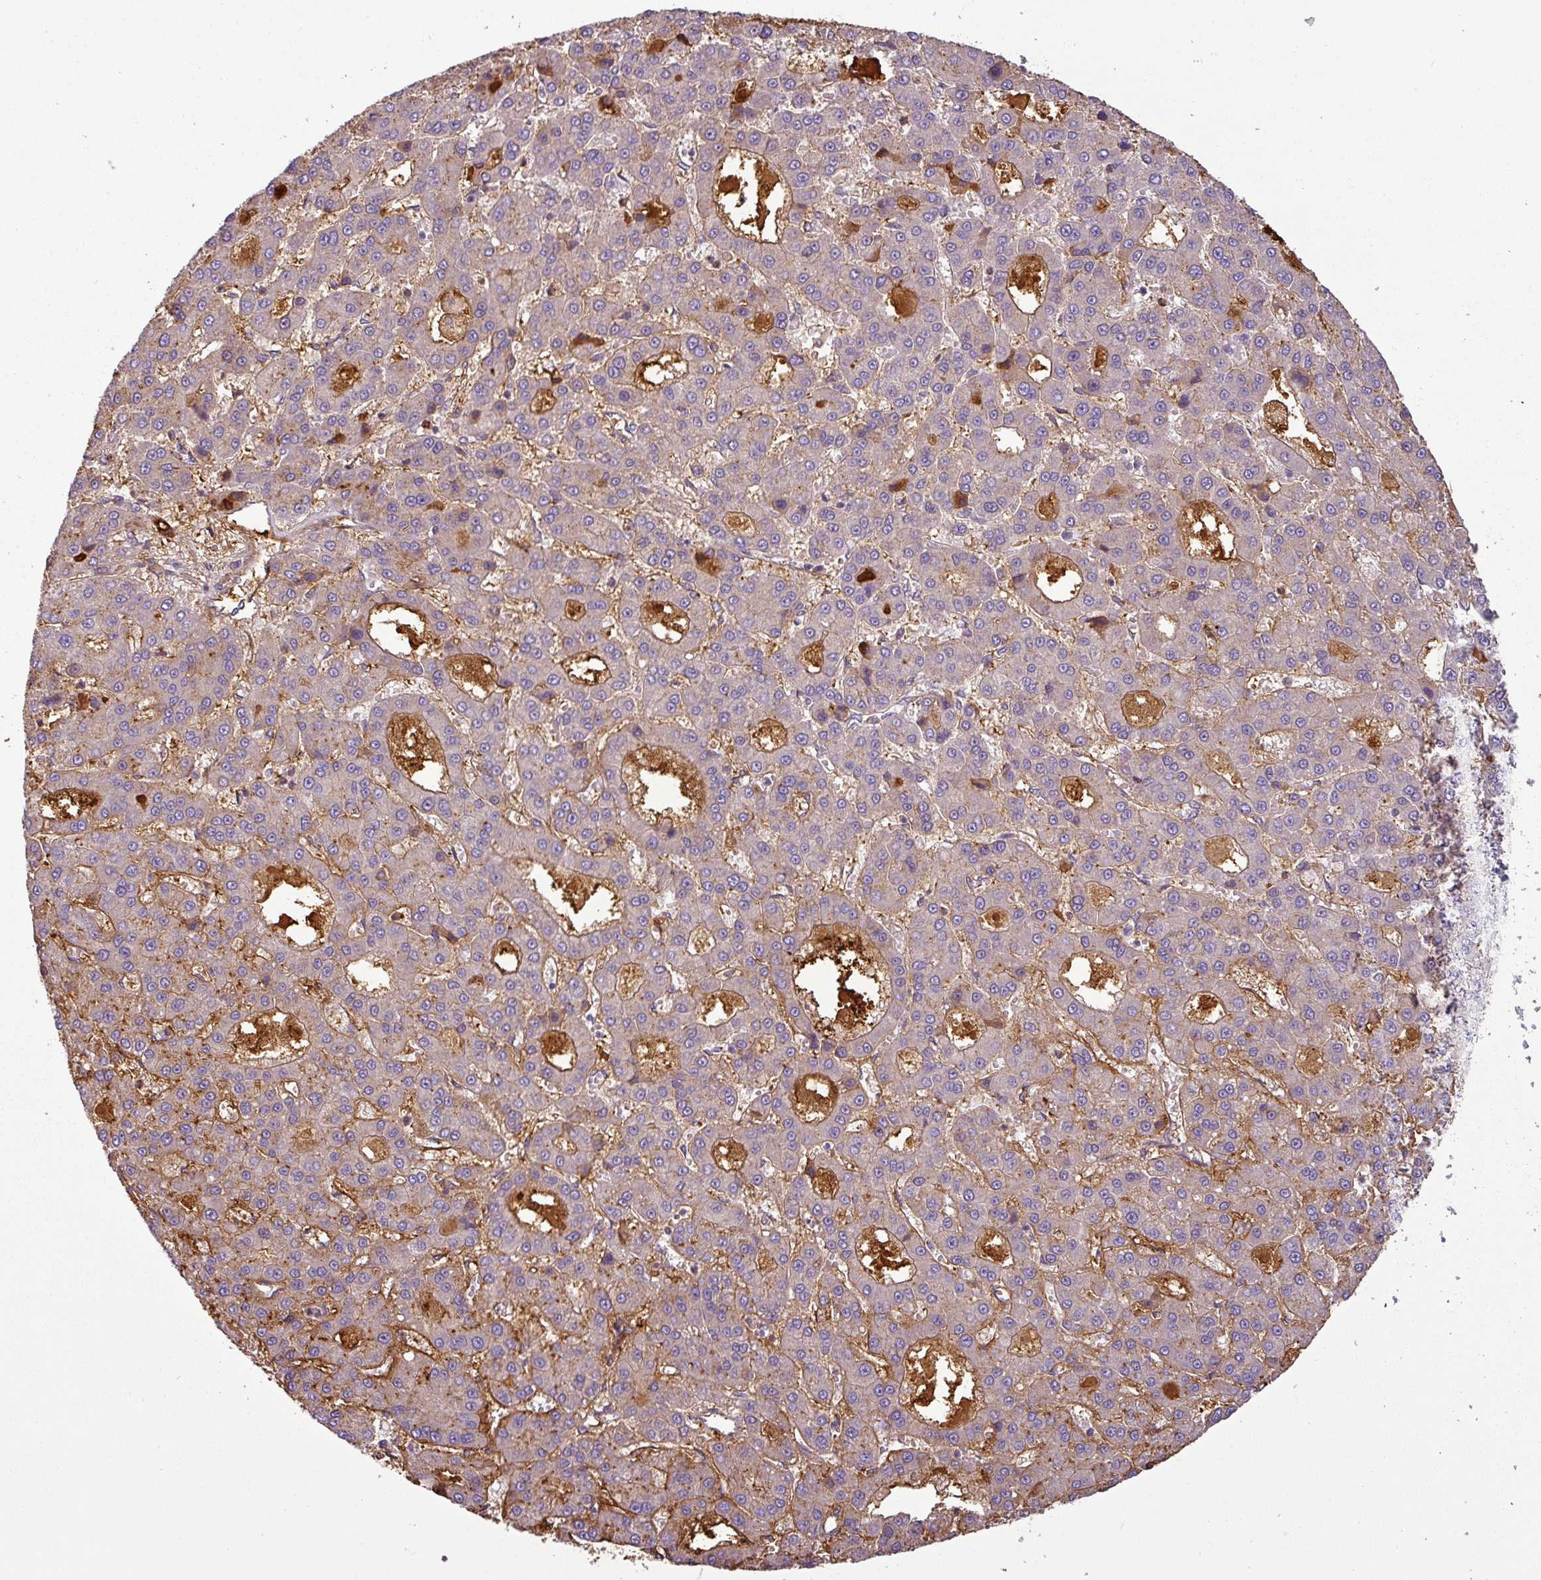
{"staining": {"intensity": "negative", "quantity": "none", "location": "none"}, "tissue": "liver cancer", "cell_type": "Tumor cells", "image_type": "cancer", "snomed": [{"axis": "morphology", "description": "Carcinoma, Hepatocellular, NOS"}, {"axis": "topography", "description": "Liver"}], "caption": "There is no significant positivity in tumor cells of liver hepatocellular carcinoma. (DAB IHC, high magnification).", "gene": "APOC1", "patient": {"sex": "male", "age": 70}}